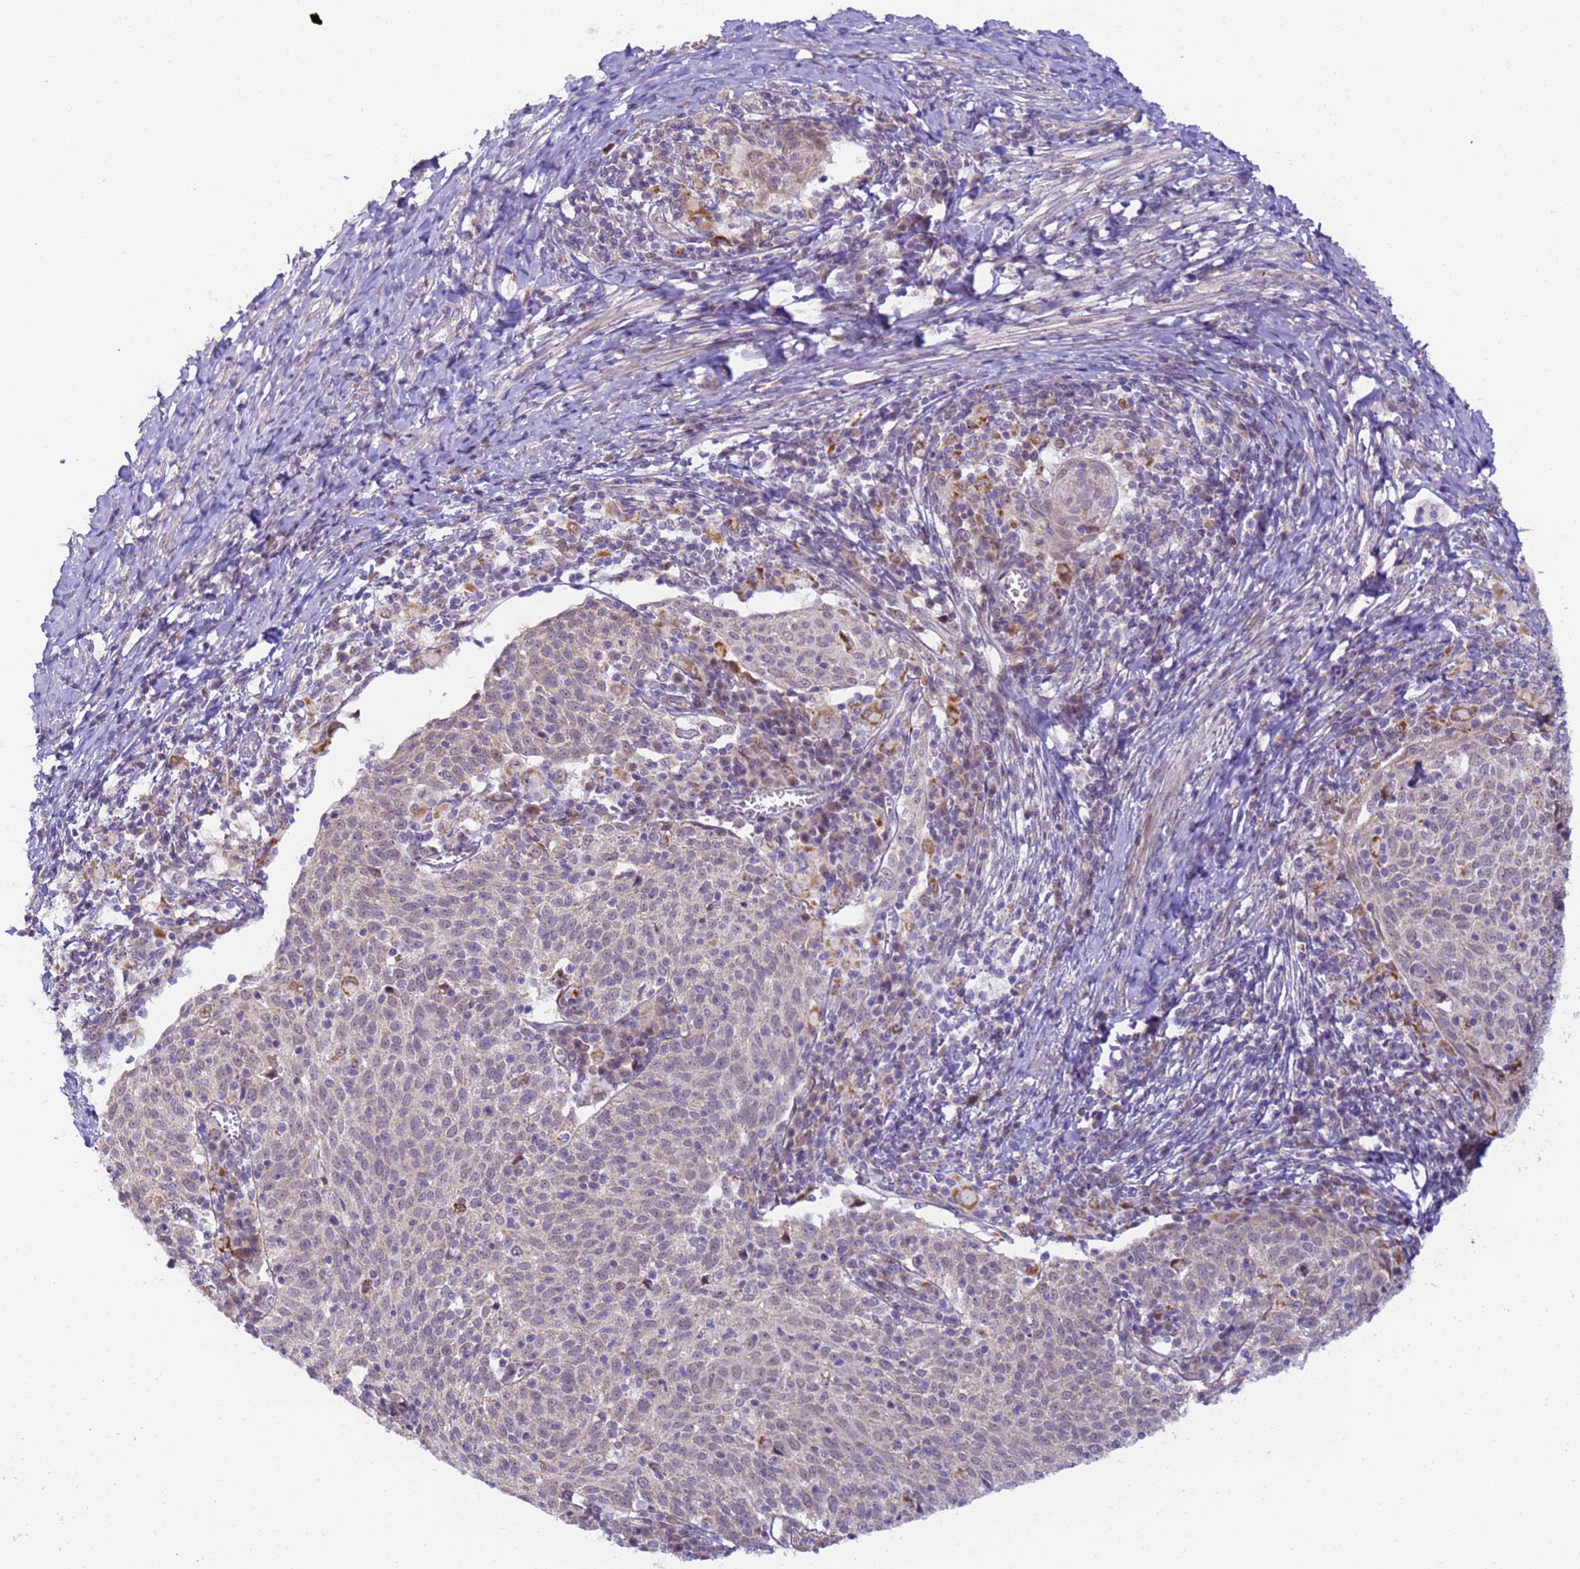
{"staining": {"intensity": "weak", "quantity": "<25%", "location": "cytoplasmic/membranous"}, "tissue": "cervical cancer", "cell_type": "Tumor cells", "image_type": "cancer", "snomed": [{"axis": "morphology", "description": "Squamous cell carcinoma, NOS"}, {"axis": "topography", "description": "Cervix"}], "caption": "The immunohistochemistry micrograph has no significant positivity in tumor cells of cervical cancer tissue. (DAB immunohistochemistry, high magnification).", "gene": "RAPGEF3", "patient": {"sex": "female", "age": 52}}